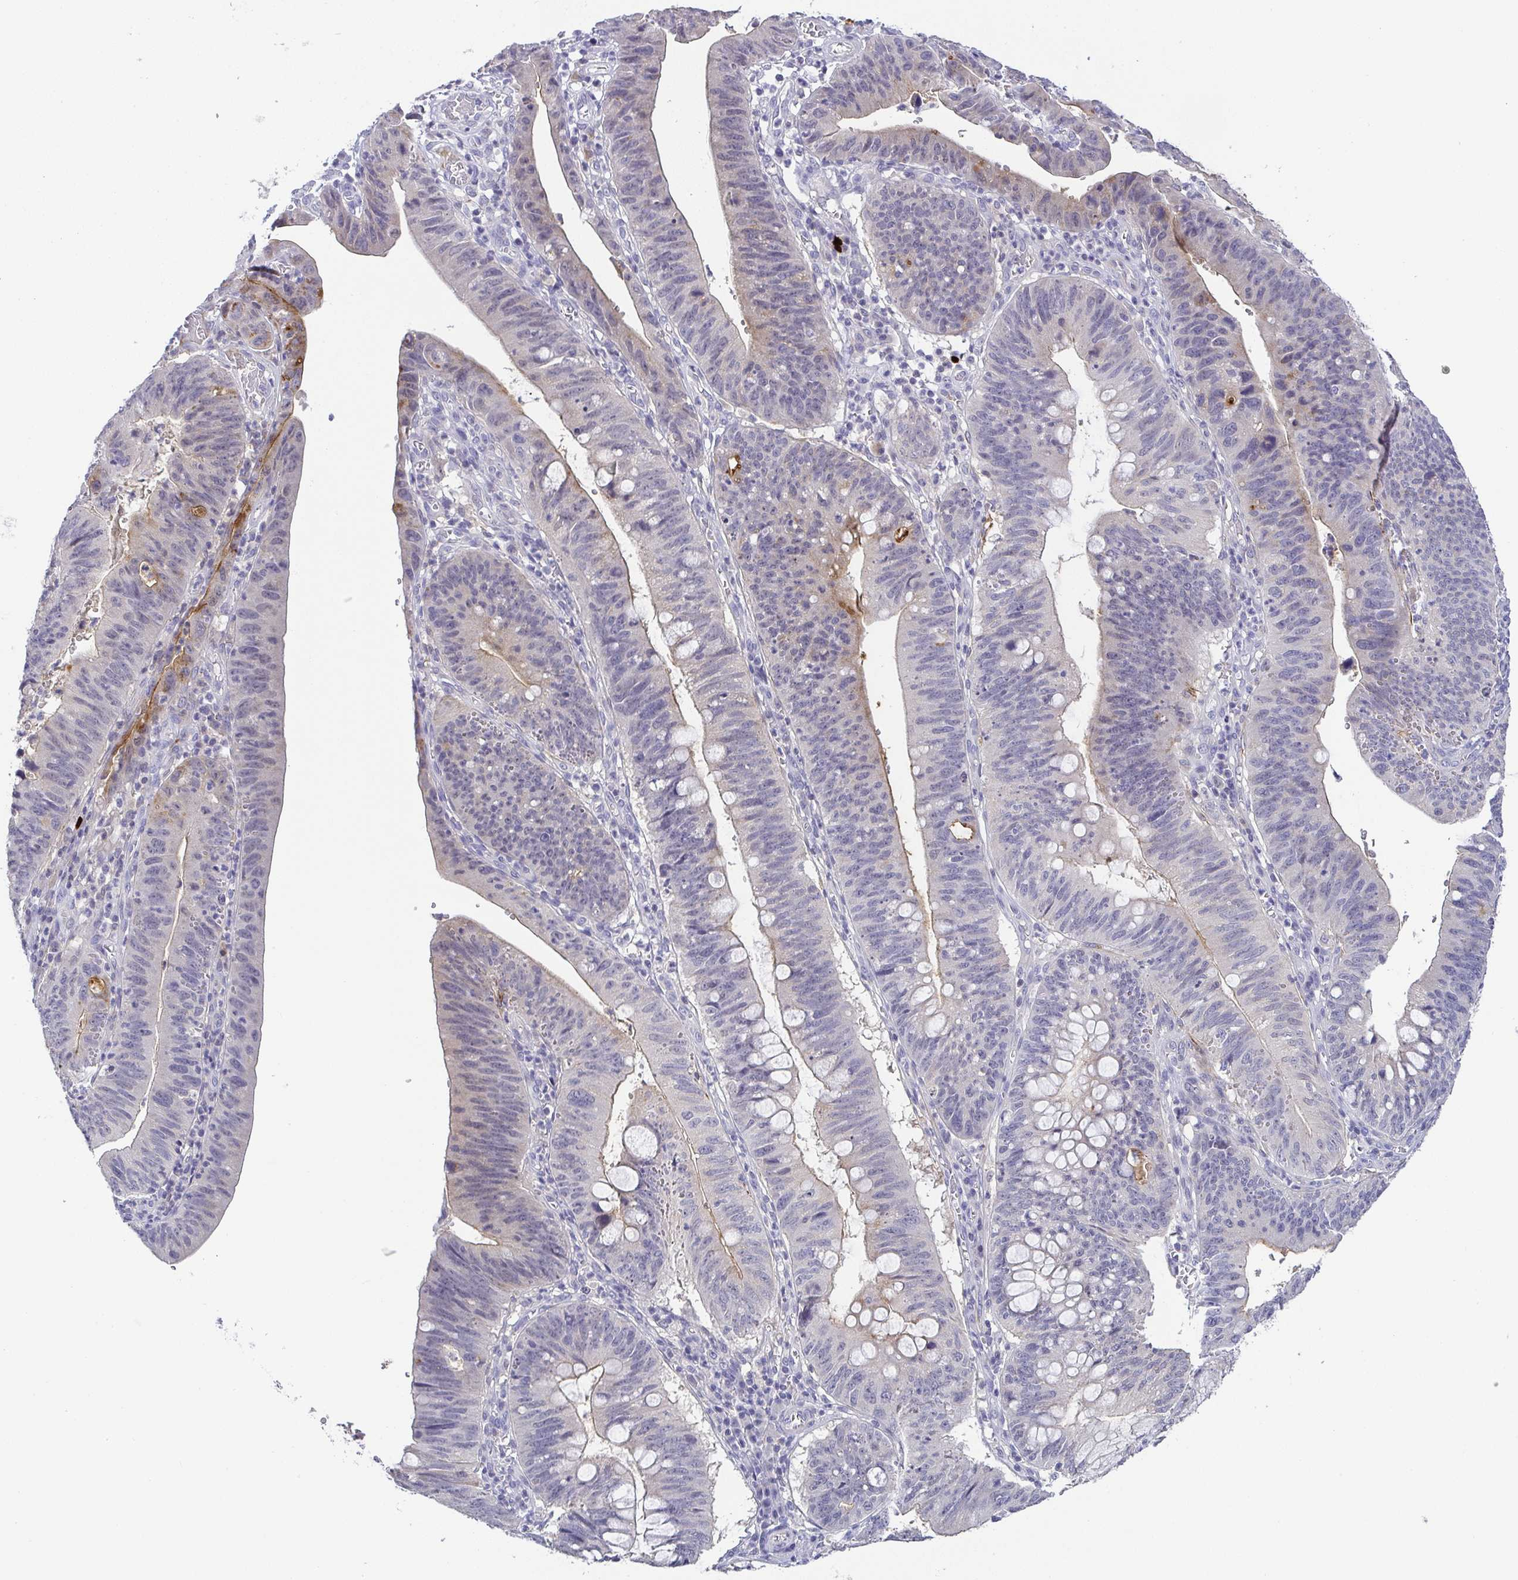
{"staining": {"intensity": "negative", "quantity": "none", "location": "none"}, "tissue": "stomach cancer", "cell_type": "Tumor cells", "image_type": "cancer", "snomed": [{"axis": "morphology", "description": "Adenocarcinoma, NOS"}, {"axis": "topography", "description": "Stomach"}], "caption": "Tumor cells show no significant expression in stomach adenocarcinoma. The staining is performed using DAB (3,3'-diaminobenzidine) brown chromogen with nuclei counter-stained in using hematoxylin.", "gene": "RNASE7", "patient": {"sex": "male", "age": 59}}